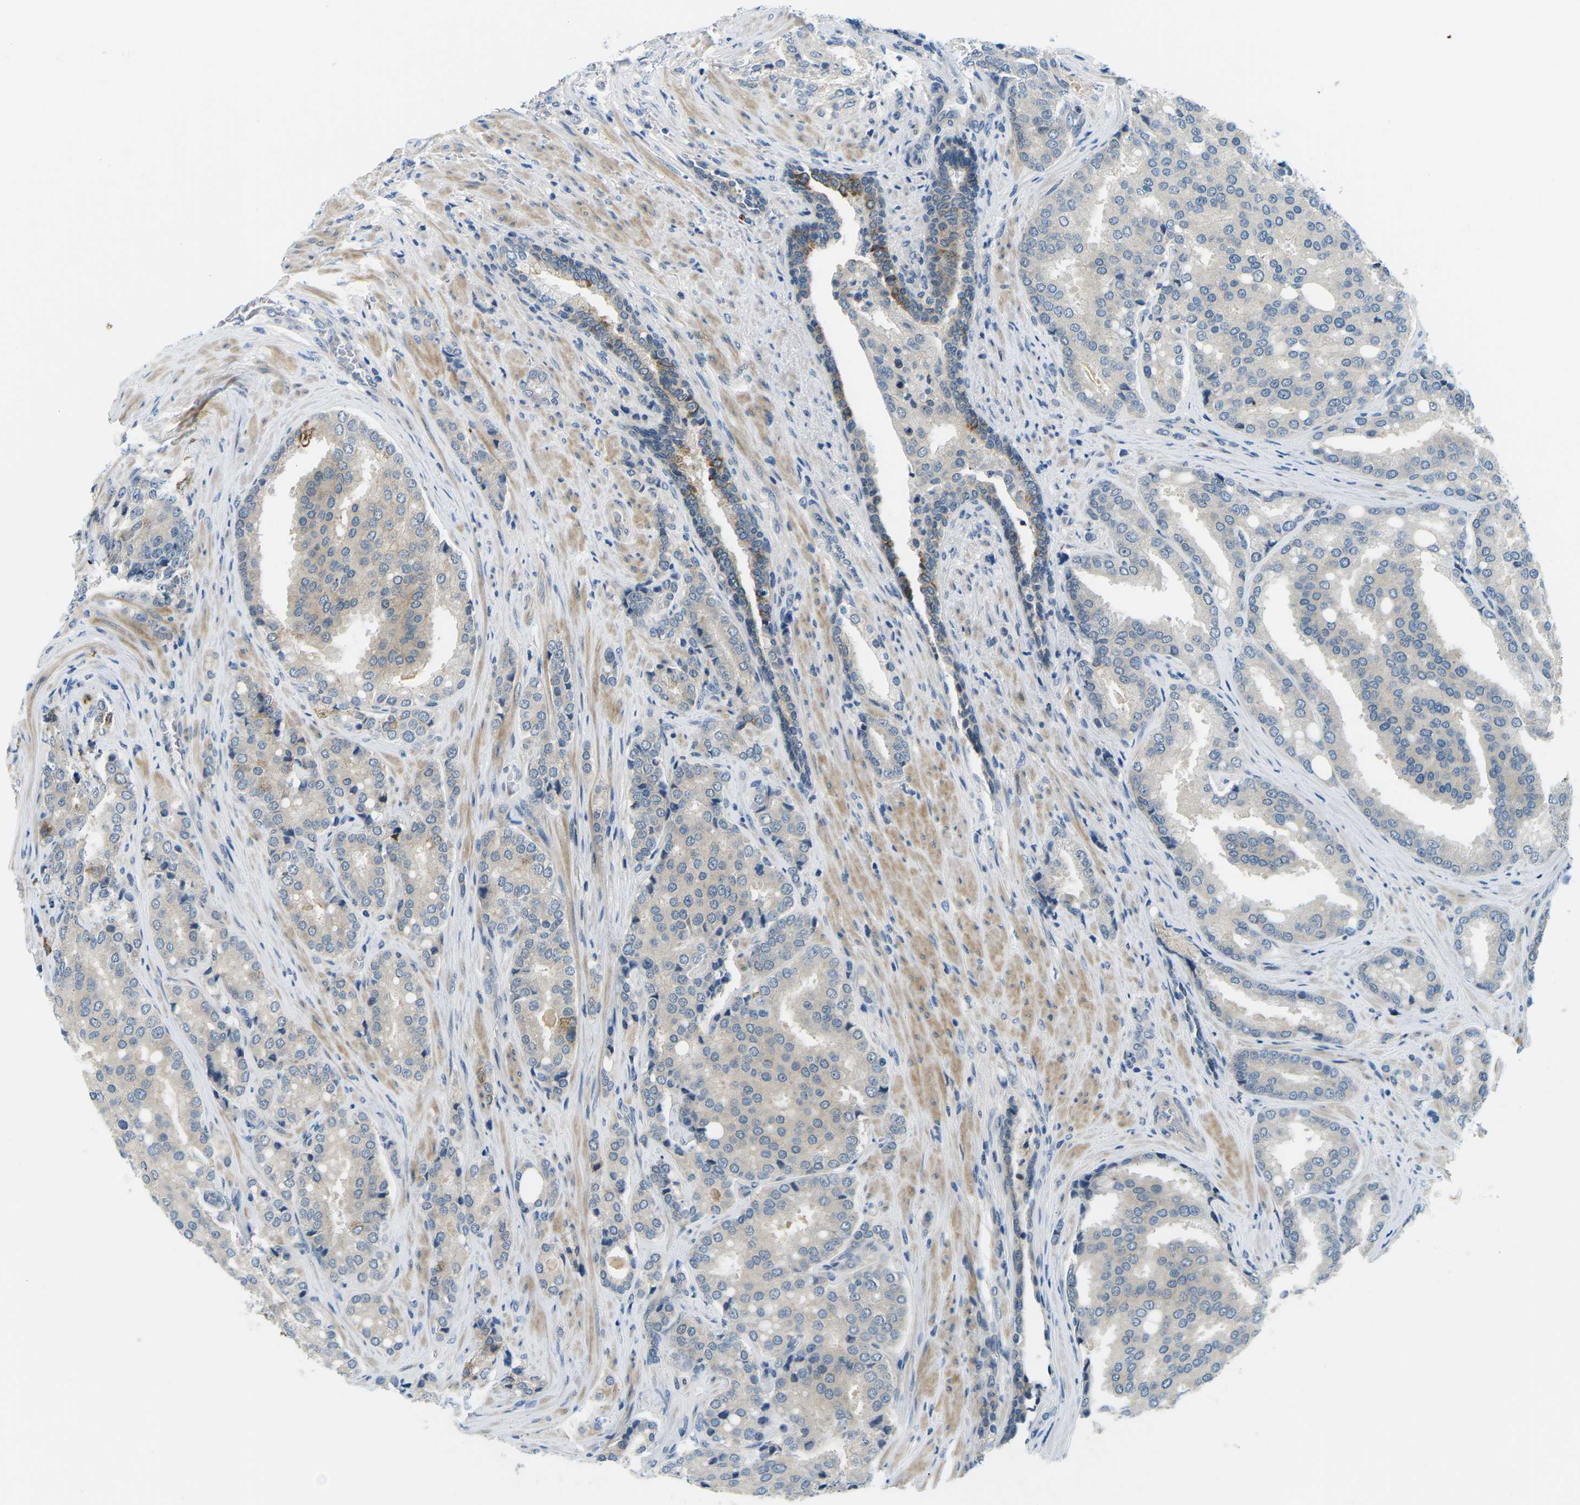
{"staining": {"intensity": "negative", "quantity": "none", "location": "none"}, "tissue": "prostate cancer", "cell_type": "Tumor cells", "image_type": "cancer", "snomed": [{"axis": "morphology", "description": "Adenocarcinoma, High grade"}, {"axis": "topography", "description": "Prostate"}], "caption": "This is an immunohistochemistry image of prostate cancer. There is no positivity in tumor cells.", "gene": "CTNND1", "patient": {"sex": "male", "age": 50}}